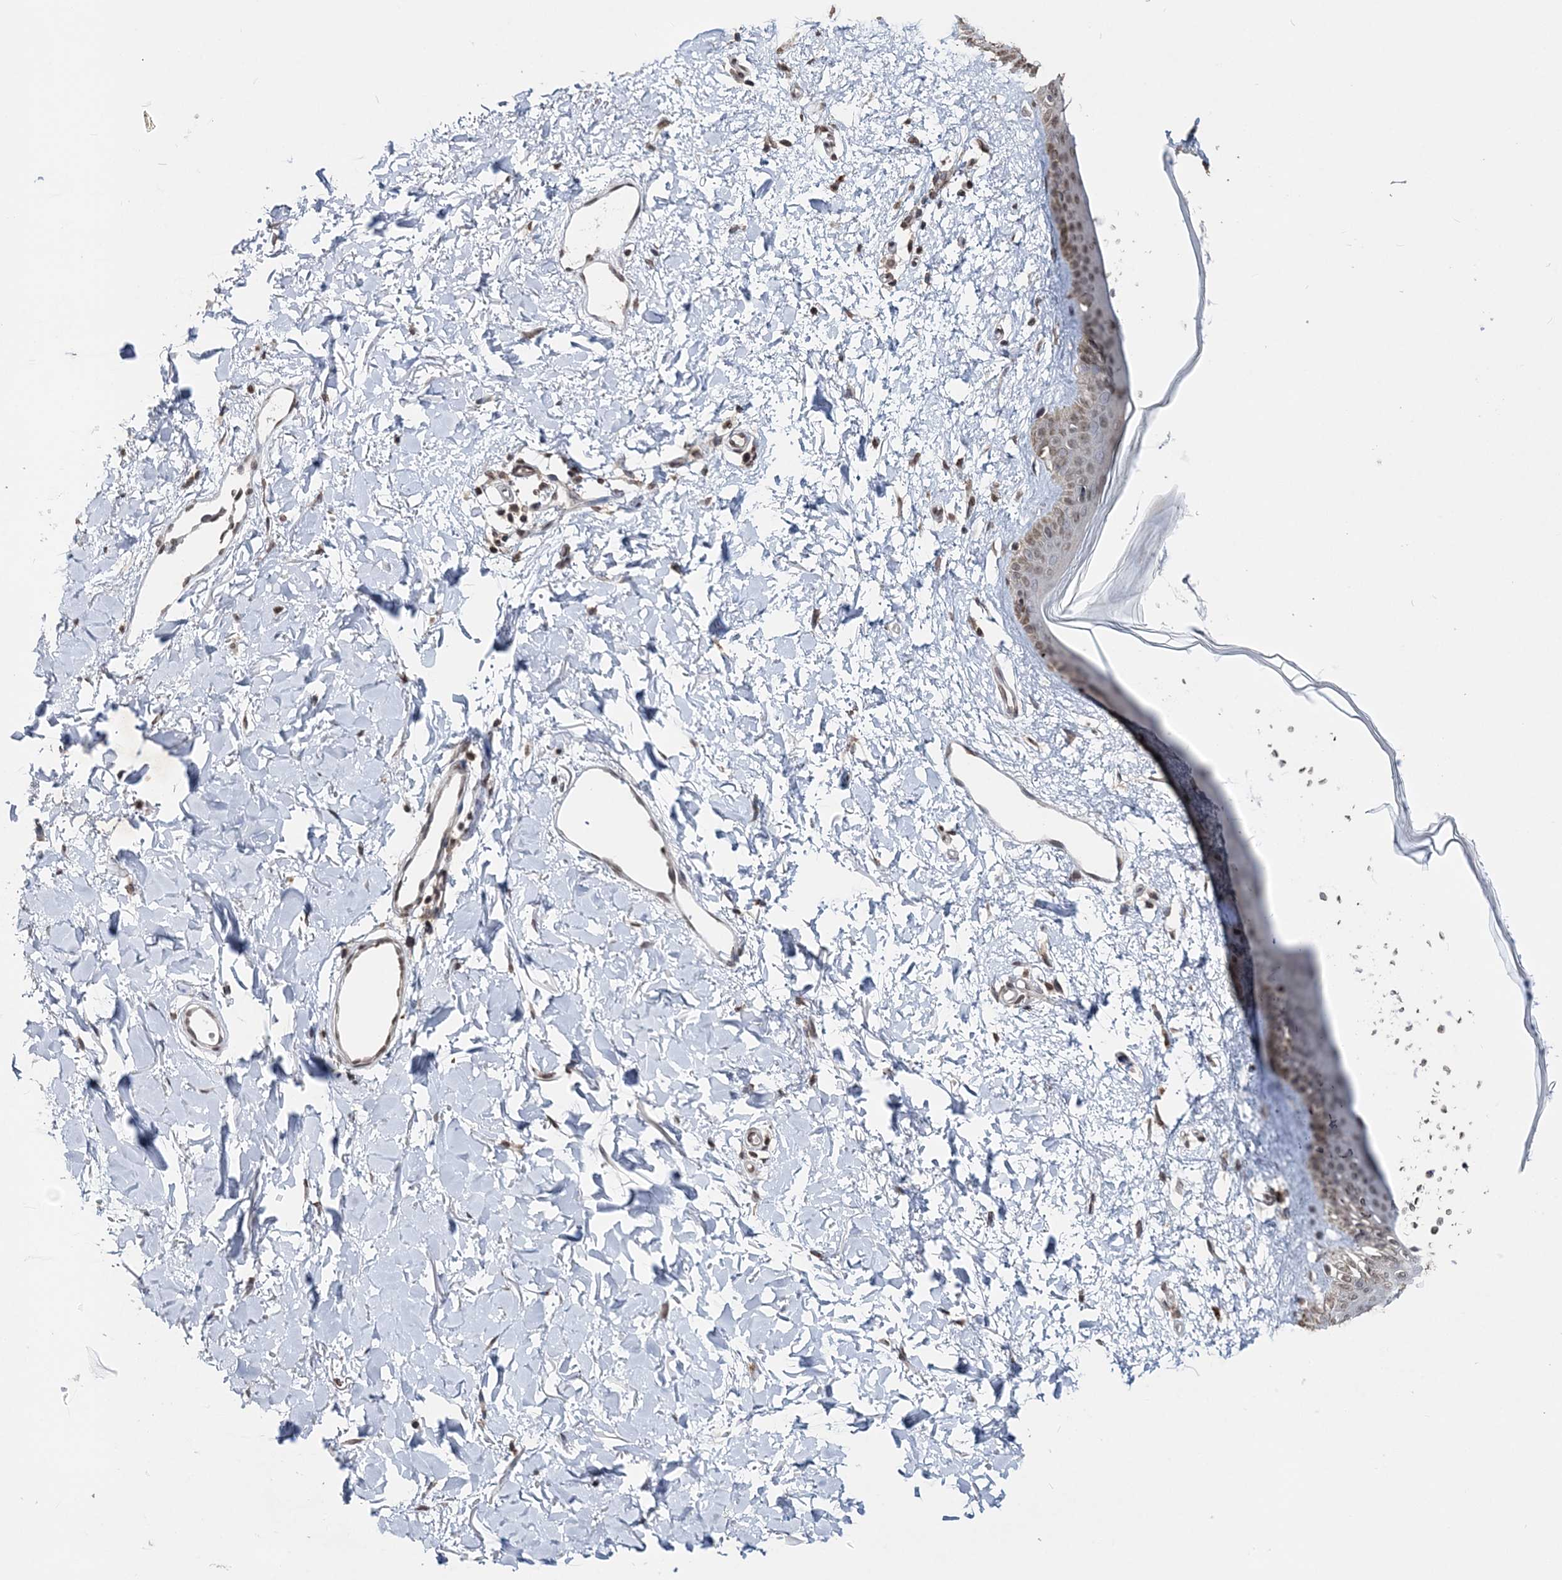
{"staining": {"intensity": "moderate", "quantity": ">75%", "location": "cytoplasmic/membranous,nuclear"}, "tissue": "skin", "cell_type": "Fibroblasts", "image_type": "normal", "snomed": [{"axis": "morphology", "description": "Normal tissue, NOS"}, {"axis": "topography", "description": "Skin"}], "caption": "Immunohistochemical staining of benign skin demonstrates >75% levels of moderate cytoplasmic/membranous,nuclear protein staining in about >75% of fibroblasts.", "gene": "SOWAHB", "patient": {"sex": "female", "age": 58}}